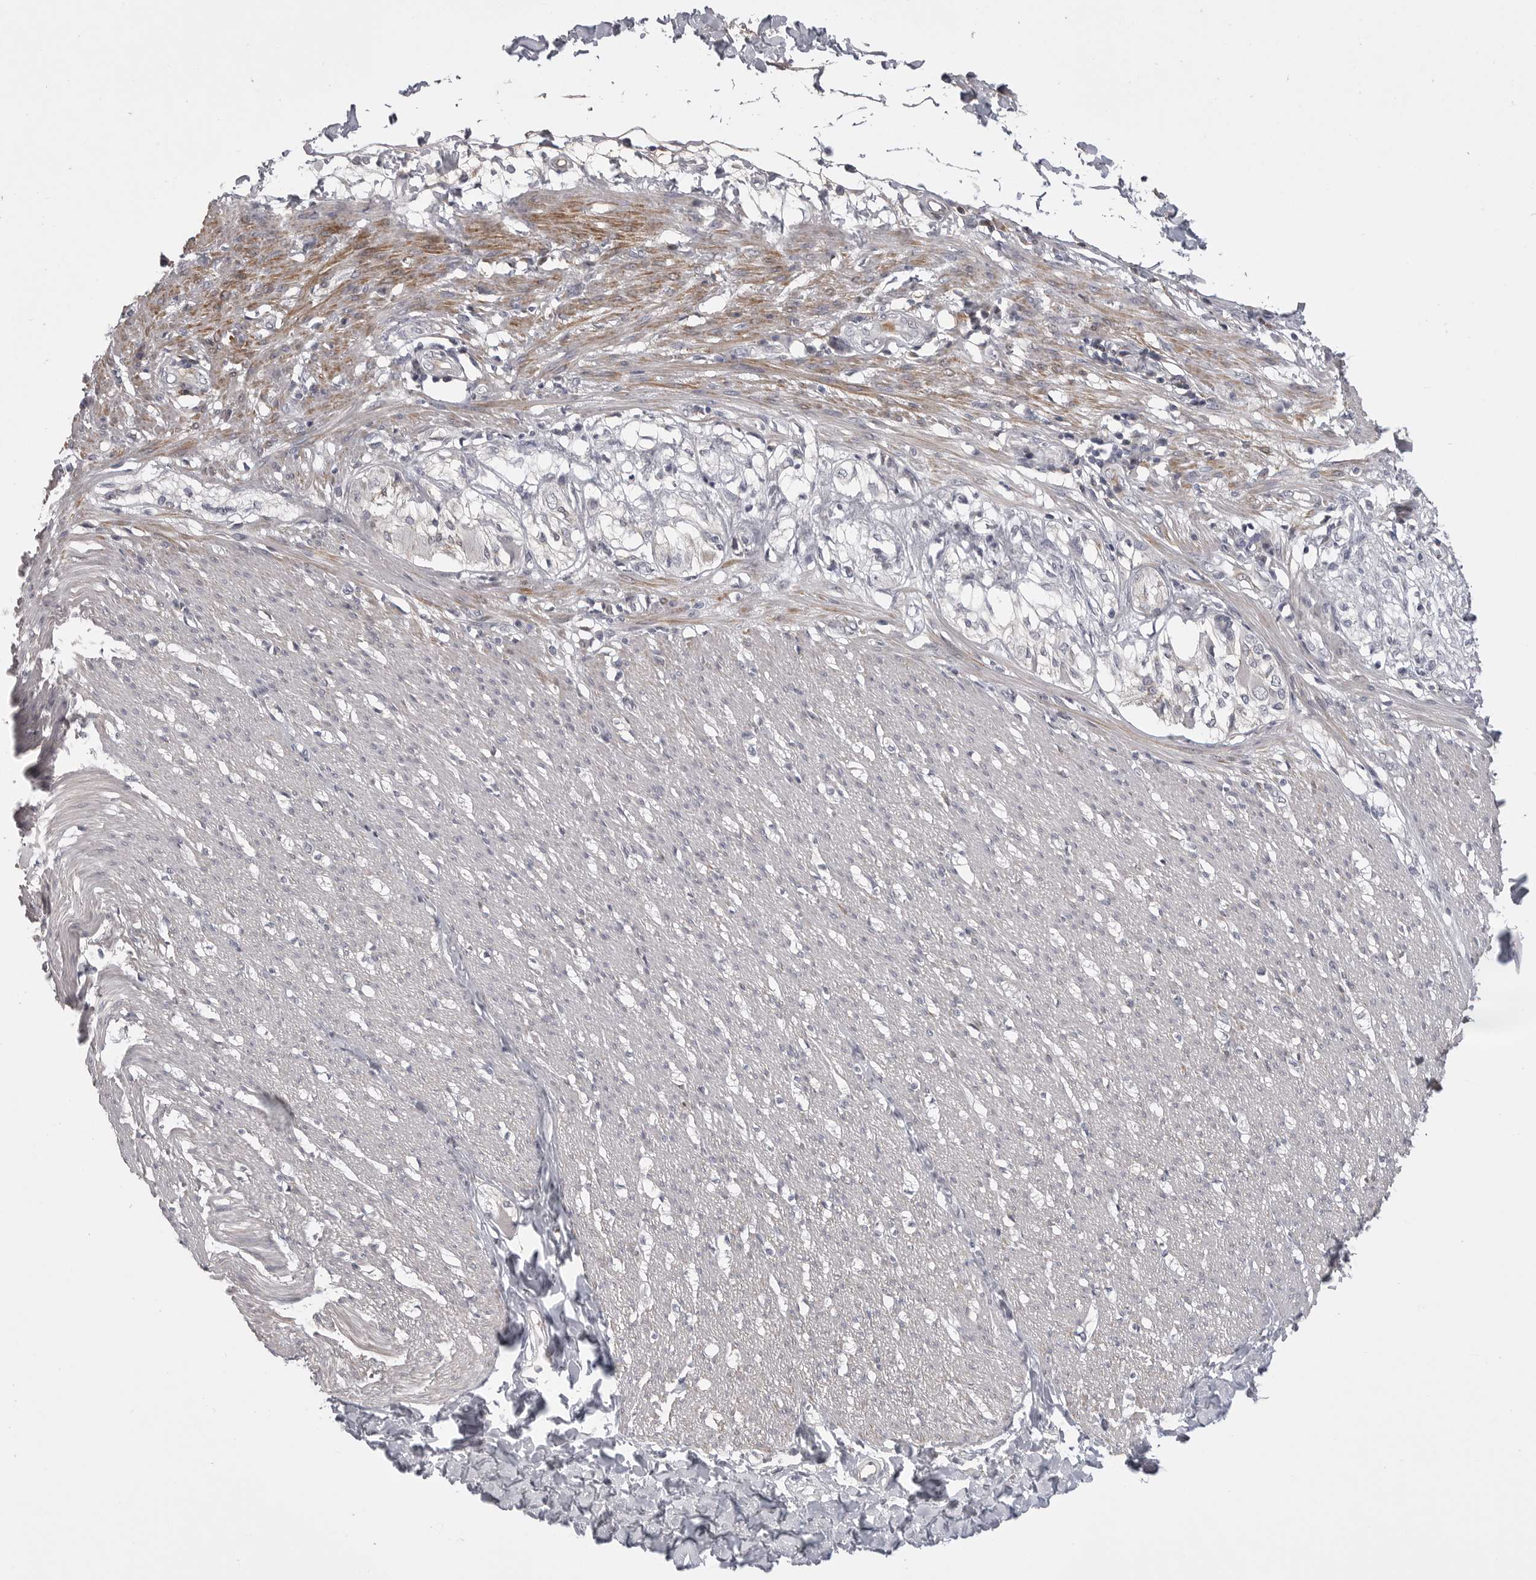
{"staining": {"intensity": "moderate", "quantity": "<25%", "location": "cytoplasmic/membranous"}, "tissue": "smooth muscle", "cell_type": "Smooth muscle cells", "image_type": "normal", "snomed": [{"axis": "morphology", "description": "Normal tissue, NOS"}, {"axis": "morphology", "description": "Adenocarcinoma, NOS"}, {"axis": "topography", "description": "Smooth muscle"}, {"axis": "topography", "description": "Colon"}], "caption": "This image exhibits normal smooth muscle stained with immunohistochemistry (IHC) to label a protein in brown. The cytoplasmic/membranous of smooth muscle cells show moderate positivity for the protein. Nuclei are counter-stained blue.", "gene": "SERPING1", "patient": {"sex": "male", "age": 14}}